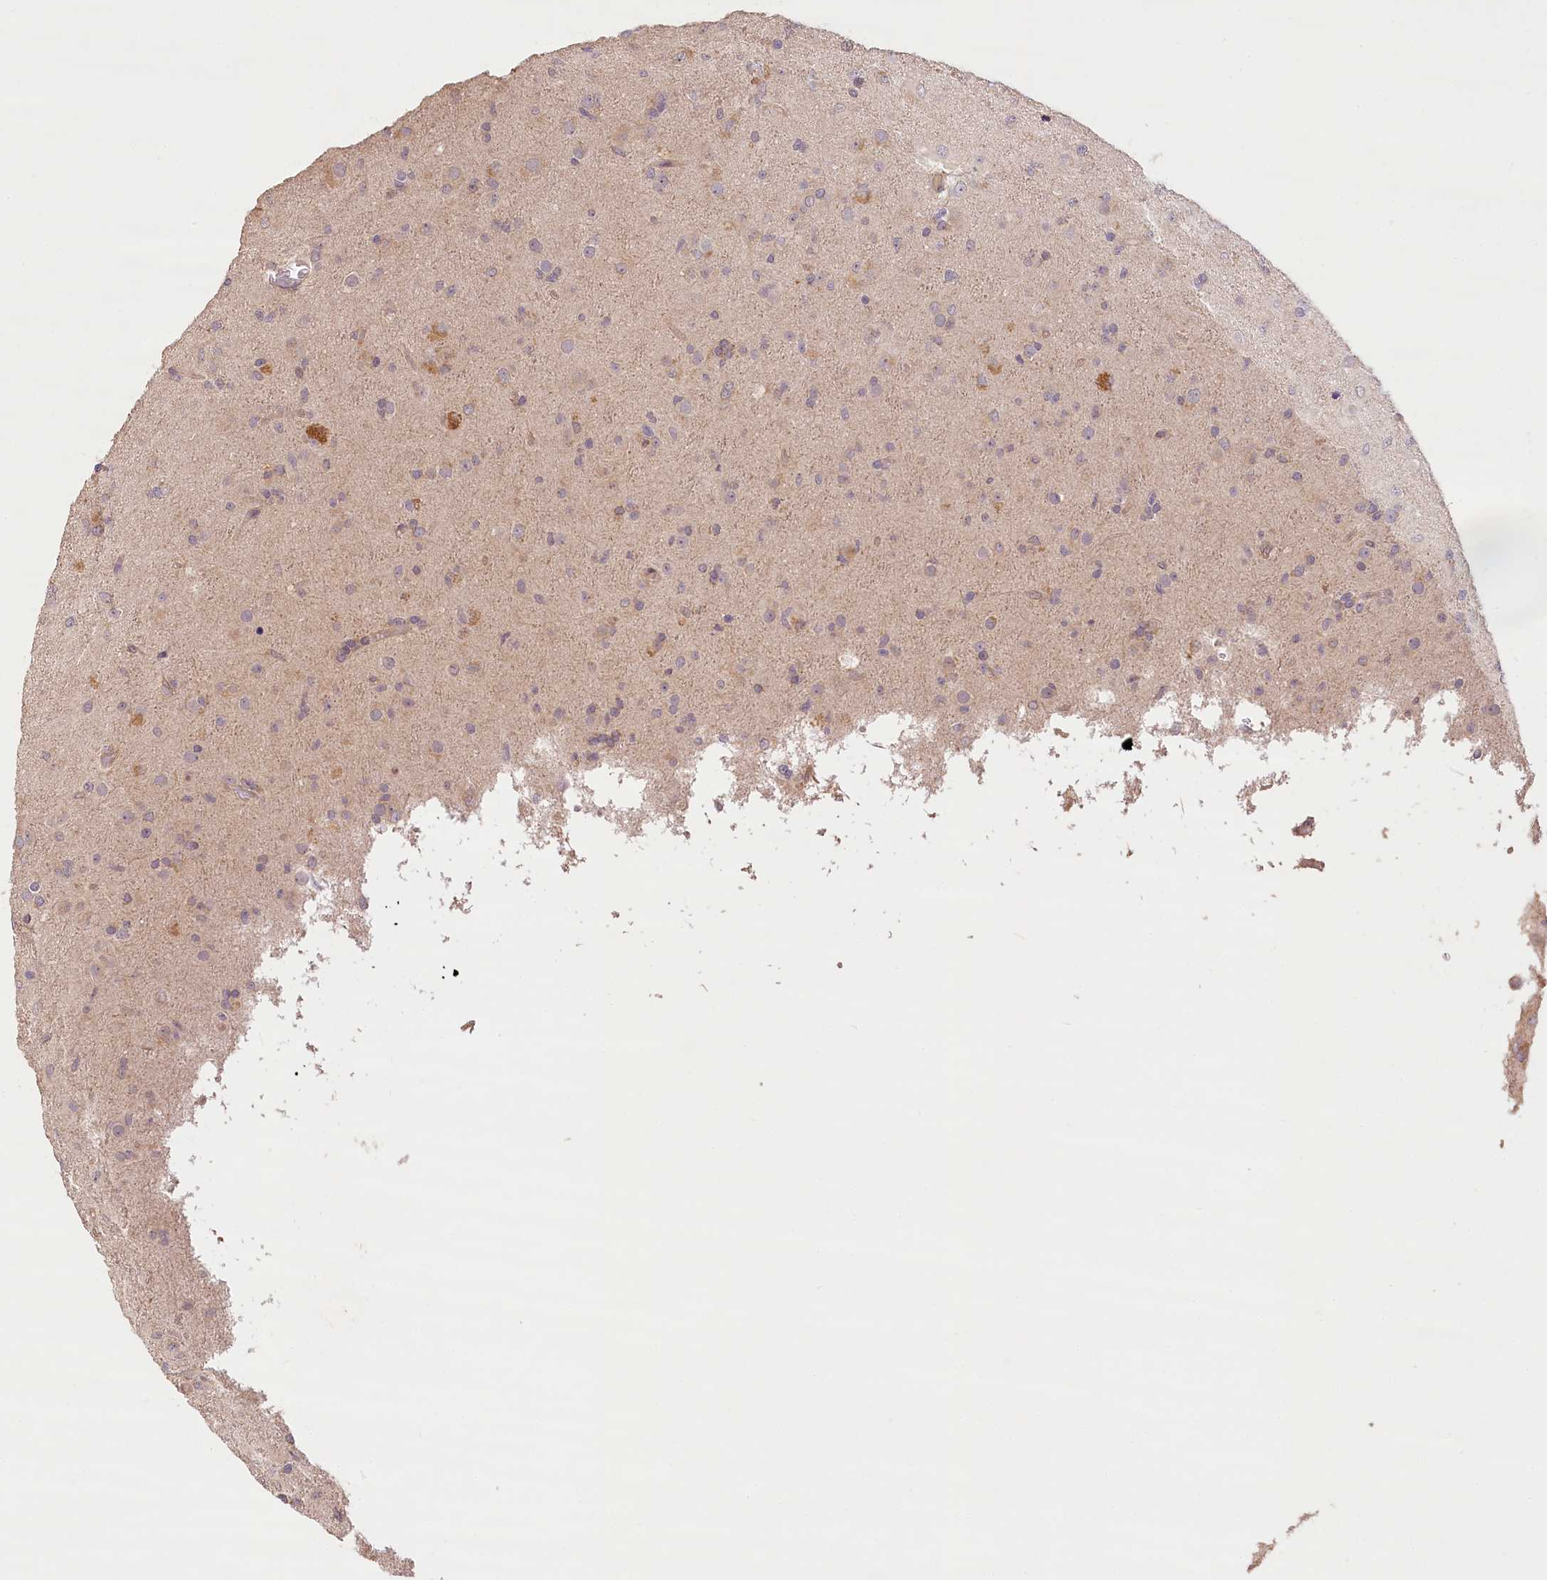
{"staining": {"intensity": "negative", "quantity": "none", "location": "none"}, "tissue": "glioma", "cell_type": "Tumor cells", "image_type": "cancer", "snomed": [{"axis": "morphology", "description": "Glioma, malignant, Low grade"}, {"axis": "topography", "description": "Brain"}], "caption": "Protein analysis of glioma demonstrates no significant staining in tumor cells.", "gene": "LSS", "patient": {"sex": "male", "age": 65}}